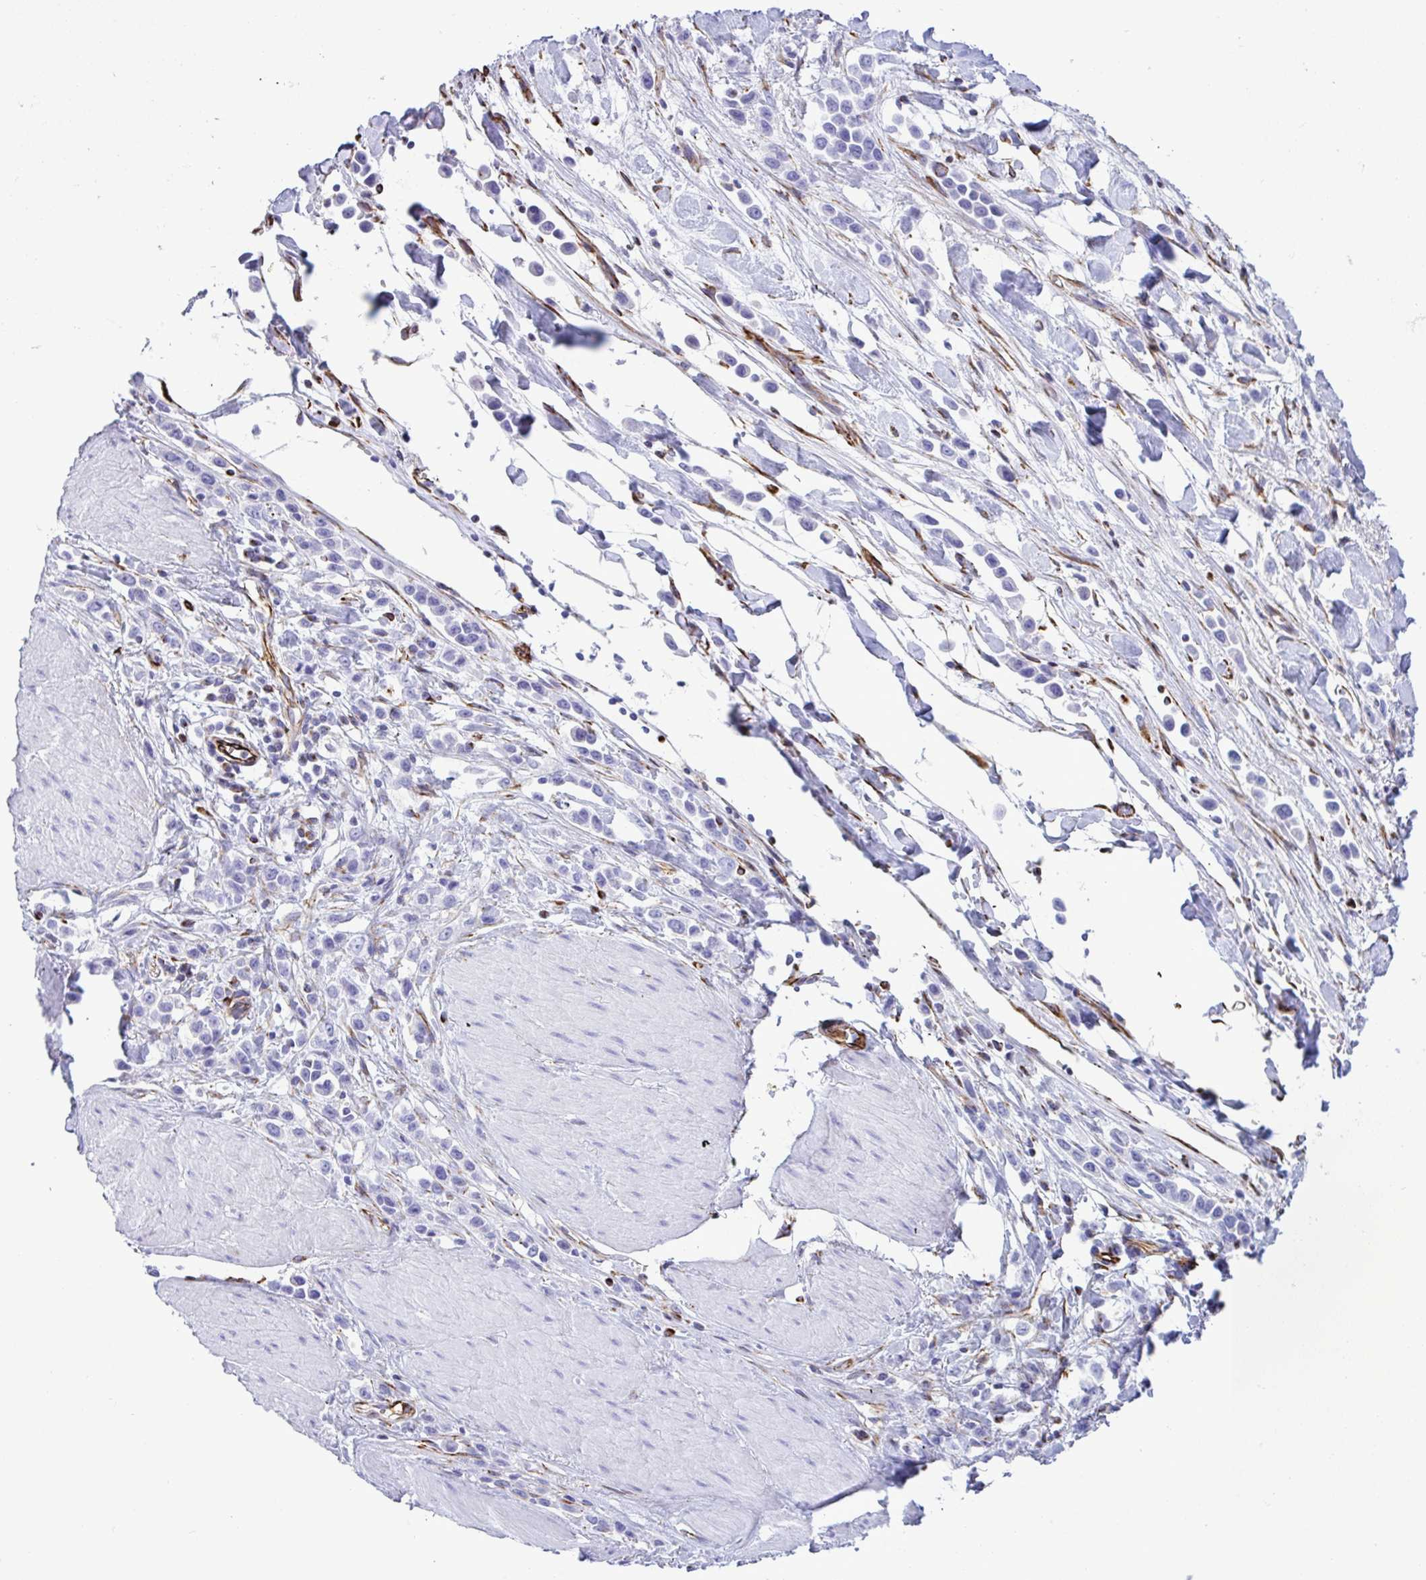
{"staining": {"intensity": "negative", "quantity": "none", "location": "none"}, "tissue": "stomach cancer", "cell_type": "Tumor cells", "image_type": "cancer", "snomed": [{"axis": "morphology", "description": "Adenocarcinoma, NOS"}, {"axis": "topography", "description": "Stomach"}], "caption": "Human stomach cancer stained for a protein using IHC demonstrates no expression in tumor cells.", "gene": "SMAD5", "patient": {"sex": "male", "age": 47}}